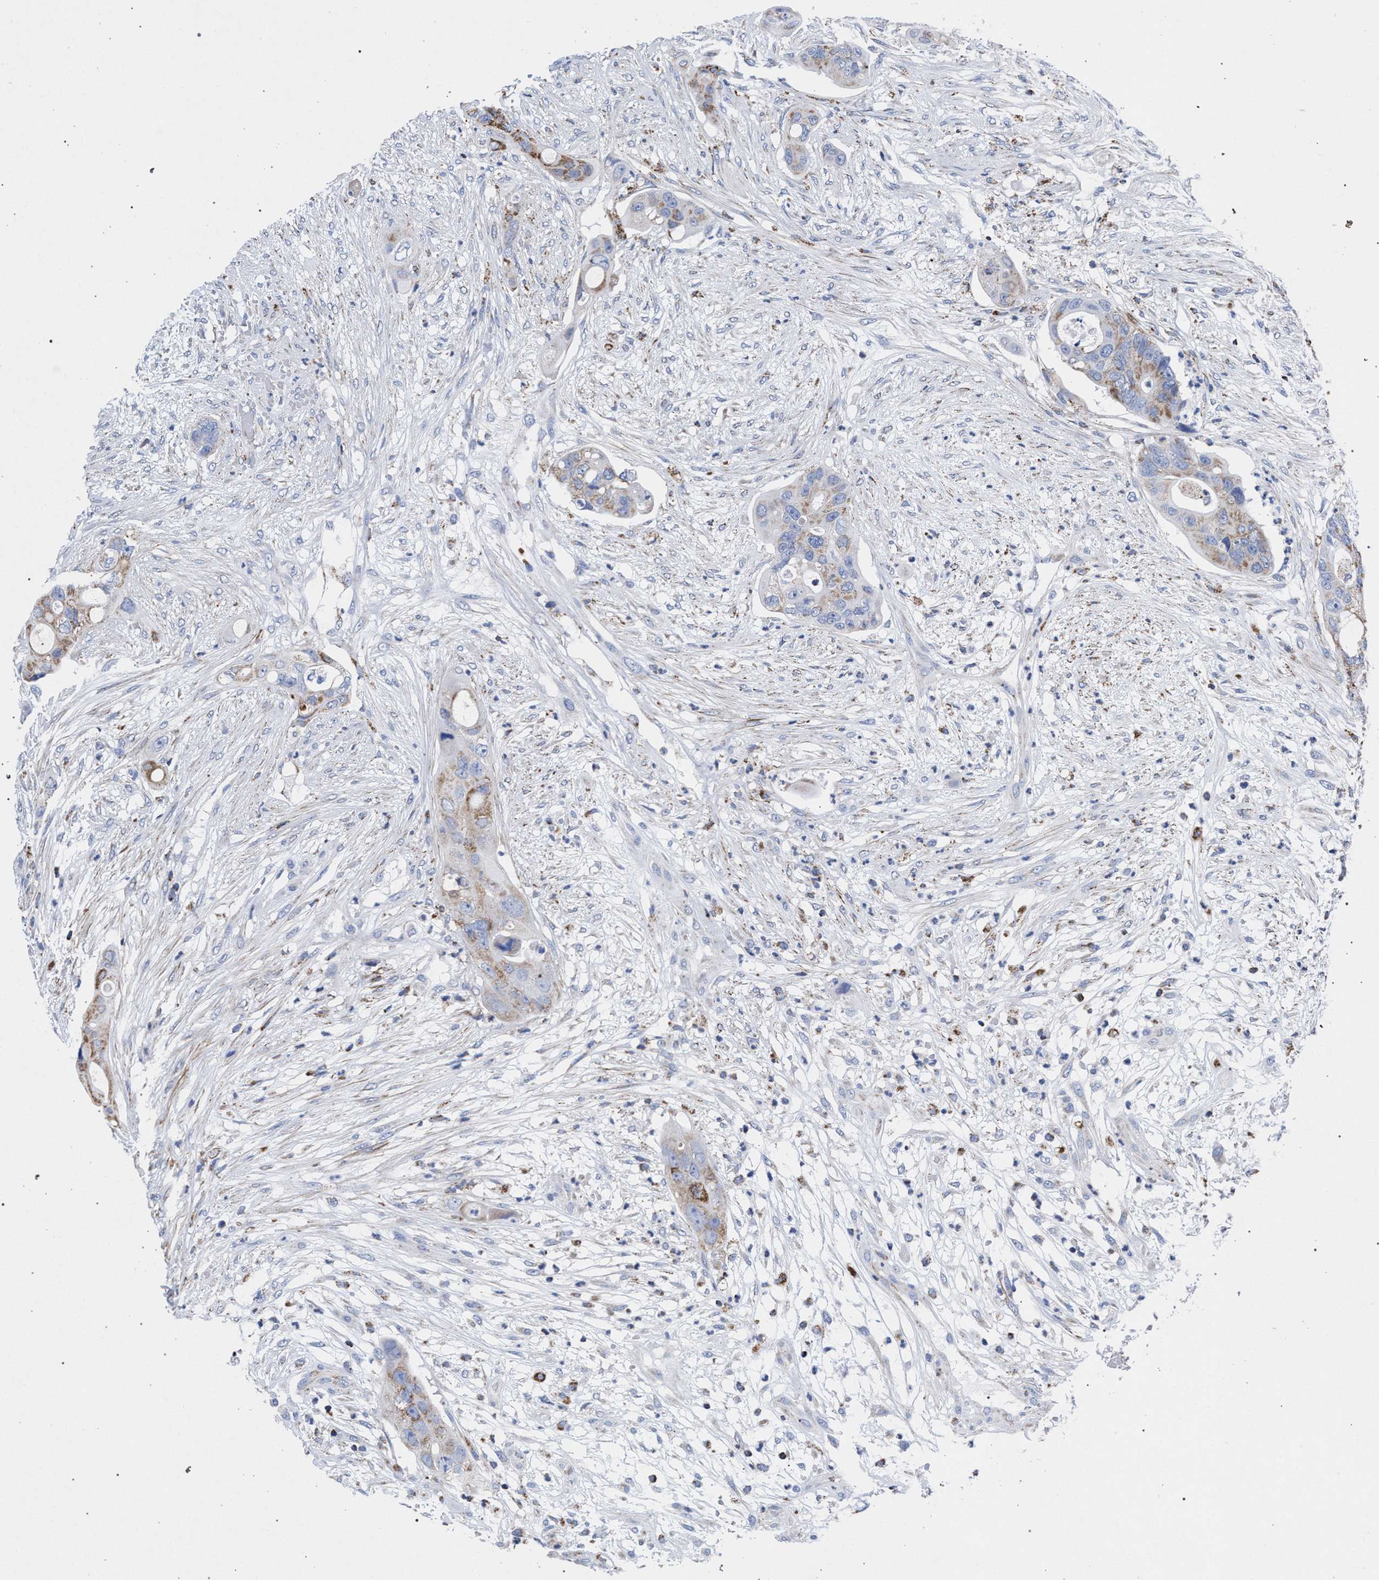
{"staining": {"intensity": "moderate", "quantity": "<25%", "location": "cytoplasmic/membranous"}, "tissue": "colorectal cancer", "cell_type": "Tumor cells", "image_type": "cancer", "snomed": [{"axis": "morphology", "description": "Adenocarcinoma, NOS"}, {"axis": "topography", "description": "Colon"}], "caption": "Protein expression analysis of colorectal cancer (adenocarcinoma) displays moderate cytoplasmic/membranous staining in approximately <25% of tumor cells.", "gene": "ACADS", "patient": {"sex": "female", "age": 57}}